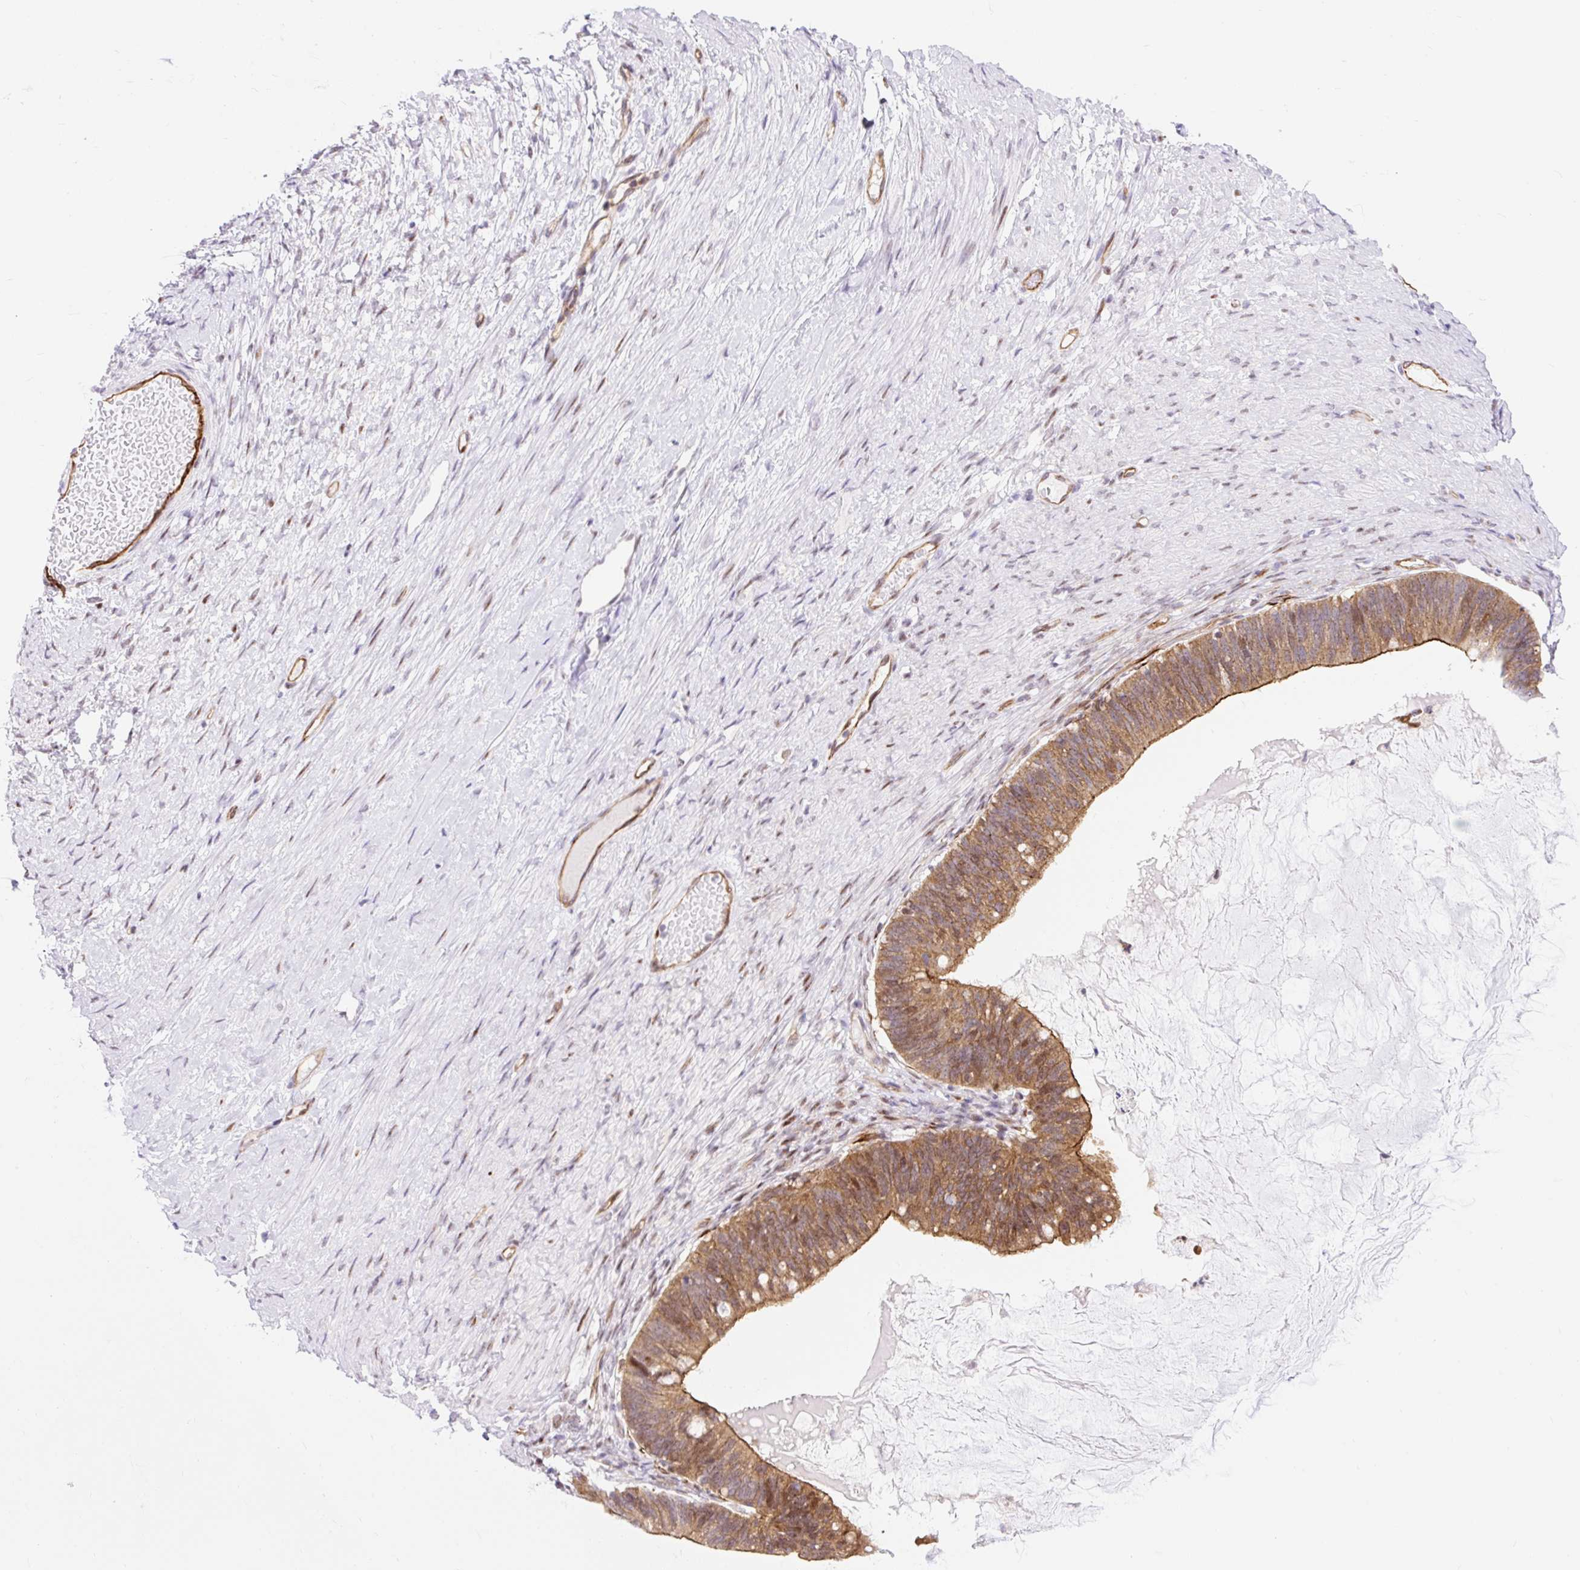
{"staining": {"intensity": "moderate", "quantity": ">75%", "location": "cytoplasmic/membranous"}, "tissue": "ovarian cancer", "cell_type": "Tumor cells", "image_type": "cancer", "snomed": [{"axis": "morphology", "description": "Cystadenocarcinoma, mucinous, NOS"}, {"axis": "topography", "description": "Ovary"}], "caption": "IHC histopathology image of human ovarian mucinous cystadenocarcinoma stained for a protein (brown), which reveals medium levels of moderate cytoplasmic/membranous expression in approximately >75% of tumor cells.", "gene": "HIP1R", "patient": {"sex": "female", "age": 61}}